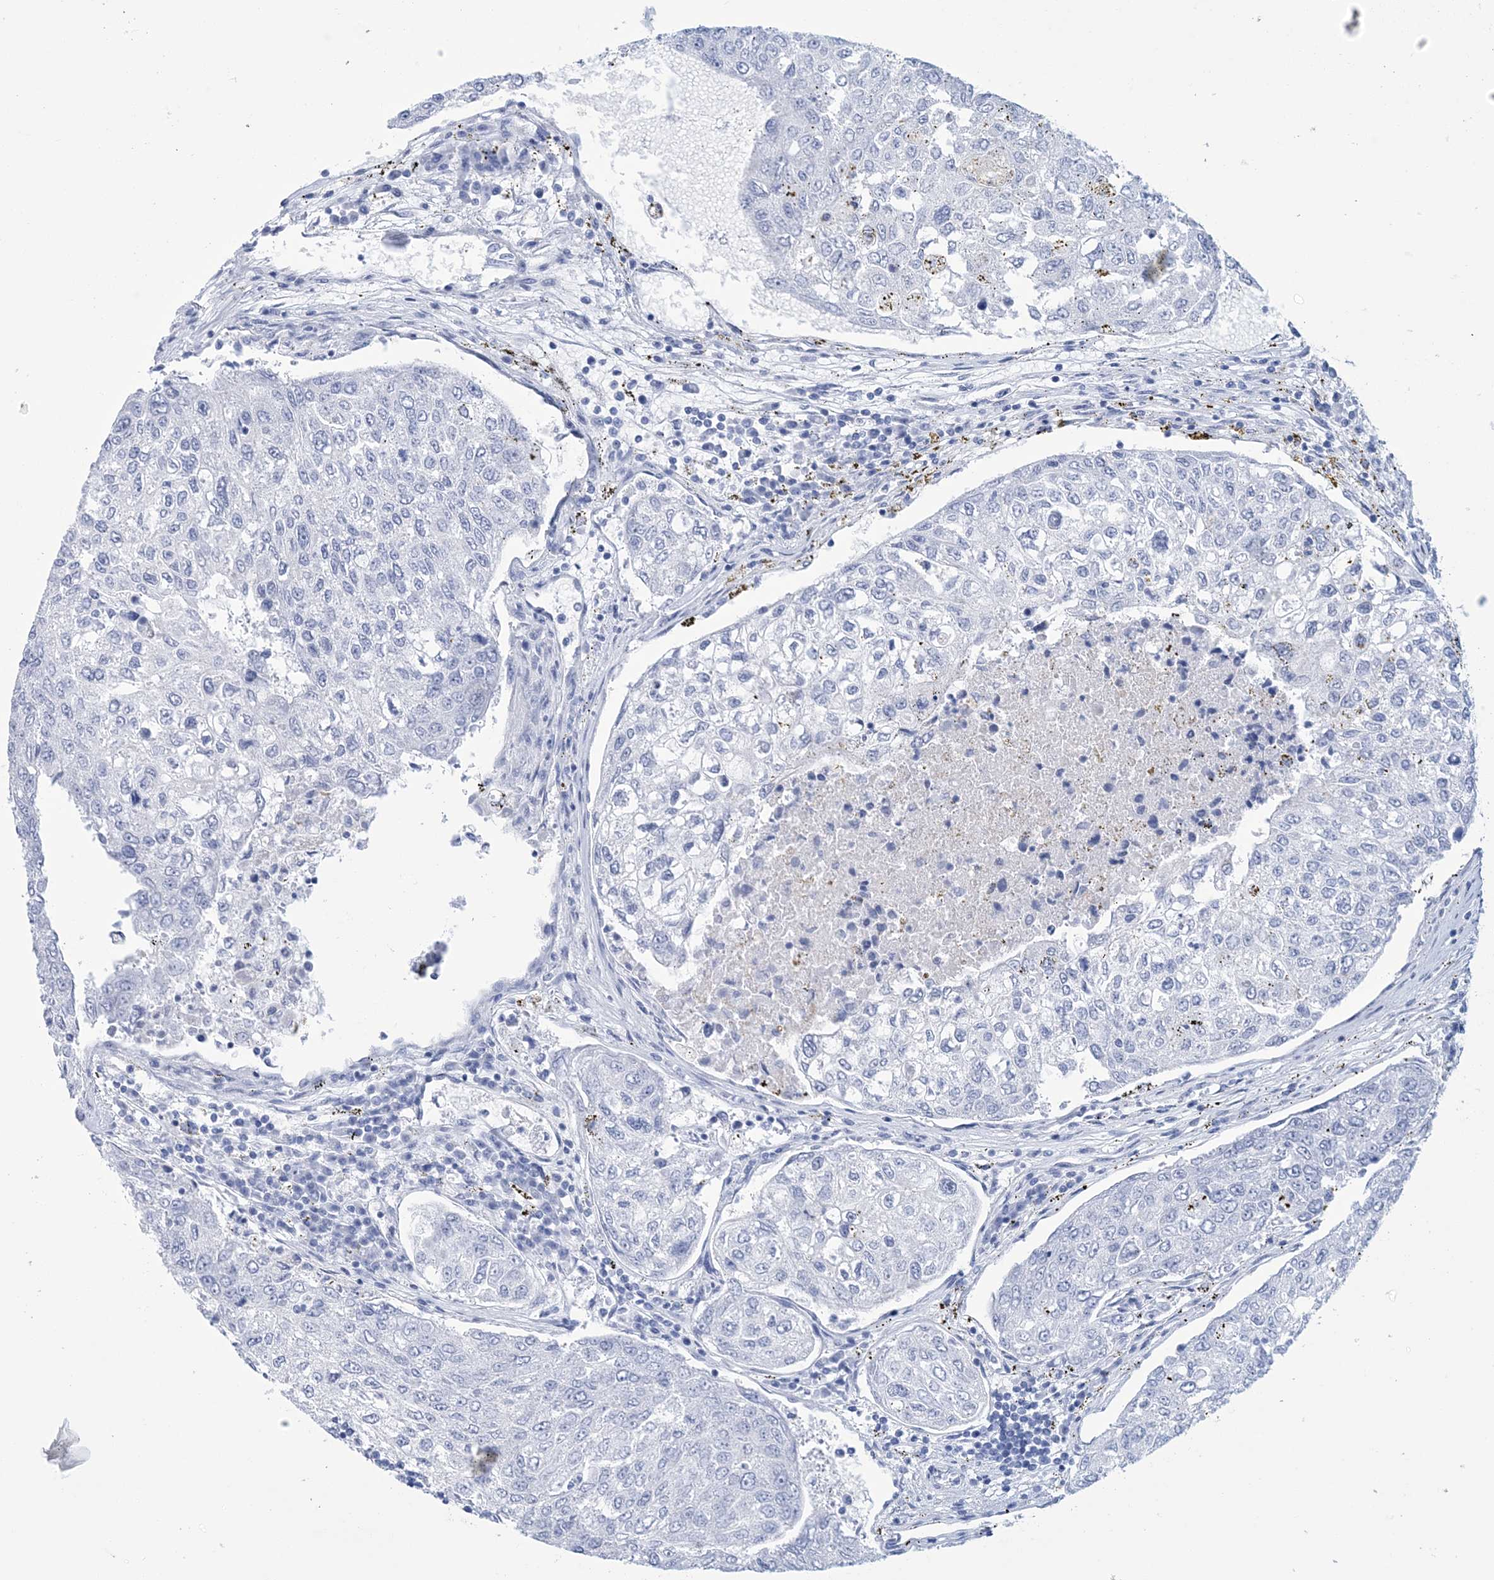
{"staining": {"intensity": "negative", "quantity": "none", "location": "none"}, "tissue": "urothelial cancer", "cell_type": "Tumor cells", "image_type": "cancer", "snomed": [{"axis": "morphology", "description": "Urothelial carcinoma, High grade"}, {"axis": "topography", "description": "Lymph node"}, {"axis": "topography", "description": "Urinary bladder"}], "caption": "Immunohistochemistry micrograph of urothelial carcinoma (high-grade) stained for a protein (brown), which demonstrates no staining in tumor cells.", "gene": "DPCD", "patient": {"sex": "male", "age": 51}}